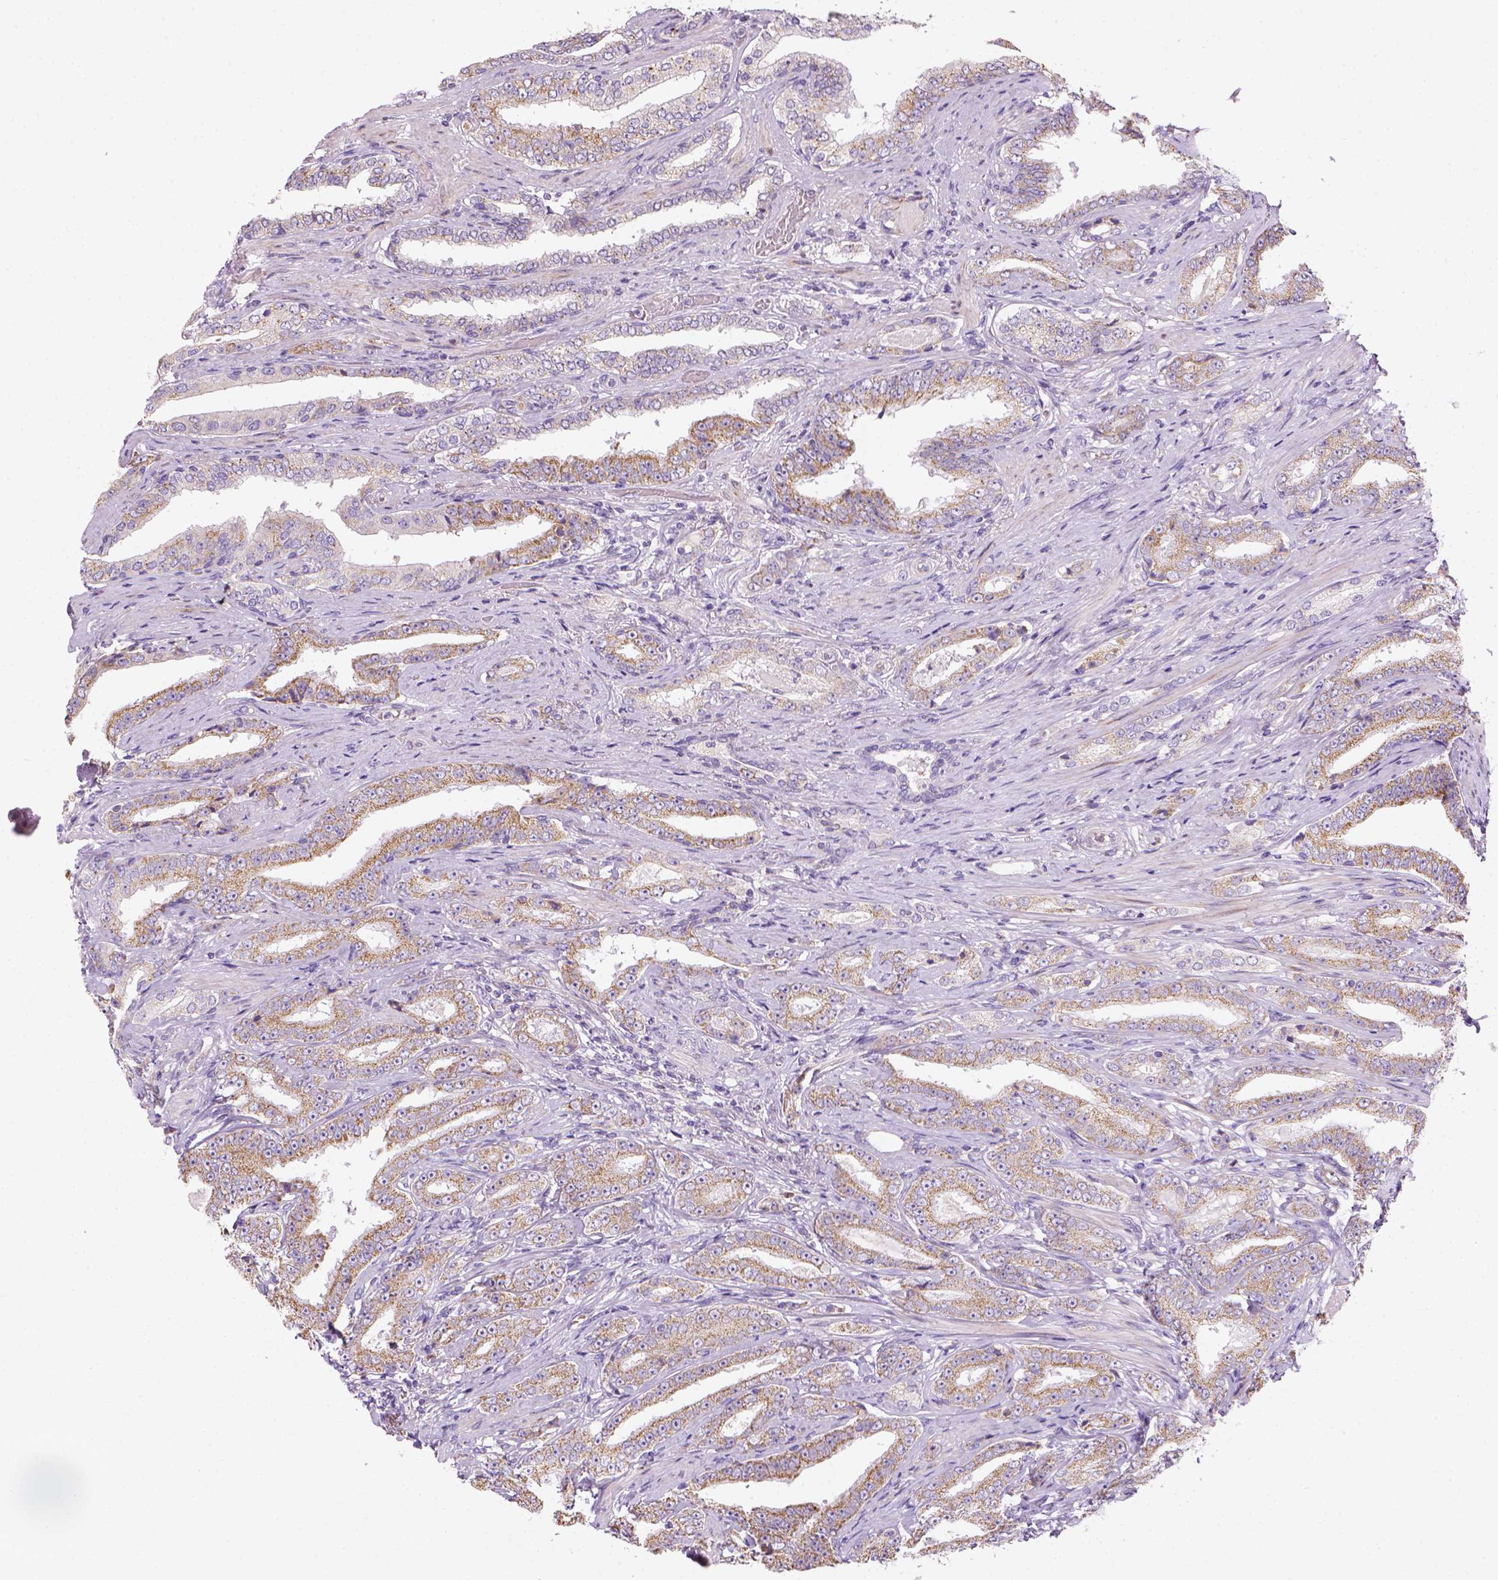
{"staining": {"intensity": "weak", "quantity": "25%-75%", "location": "cytoplasmic/membranous"}, "tissue": "prostate cancer", "cell_type": "Tumor cells", "image_type": "cancer", "snomed": [{"axis": "morphology", "description": "Adenocarcinoma, Low grade"}, {"axis": "topography", "description": "Prostate and seminal vesicle, NOS"}], "caption": "Immunohistochemical staining of human prostate cancer demonstrates low levels of weak cytoplasmic/membranous staining in approximately 25%-75% of tumor cells.", "gene": "CES2", "patient": {"sex": "male", "age": 61}}